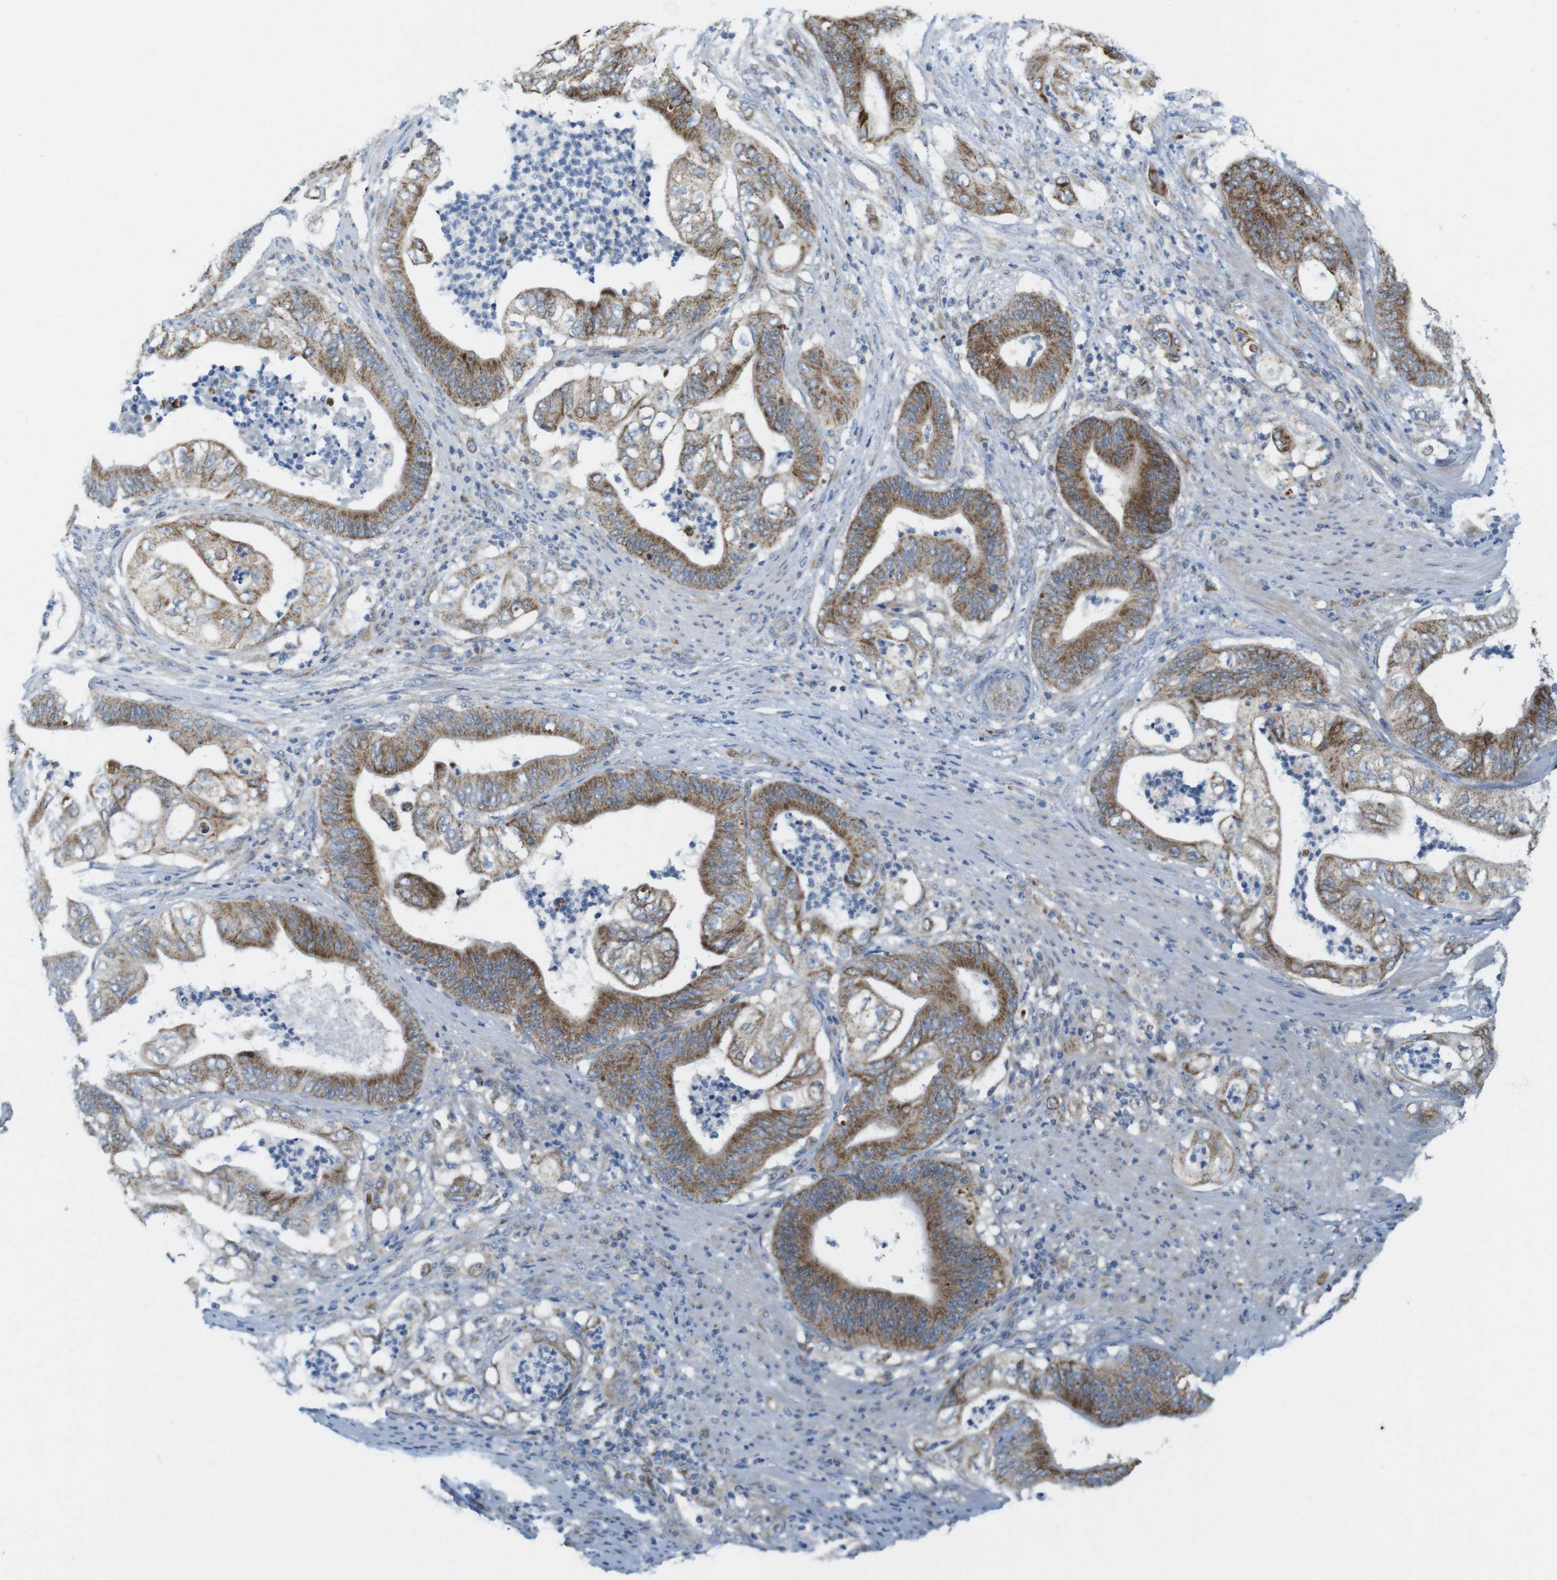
{"staining": {"intensity": "moderate", "quantity": ">75%", "location": "cytoplasmic/membranous"}, "tissue": "stomach cancer", "cell_type": "Tumor cells", "image_type": "cancer", "snomed": [{"axis": "morphology", "description": "Adenocarcinoma, NOS"}, {"axis": "topography", "description": "Stomach"}], "caption": "A medium amount of moderate cytoplasmic/membranous staining is appreciated in about >75% of tumor cells in stomach cancer tissue.", "gene": "MARCHF1", "patient": {"sex": "female", "age": 73}}